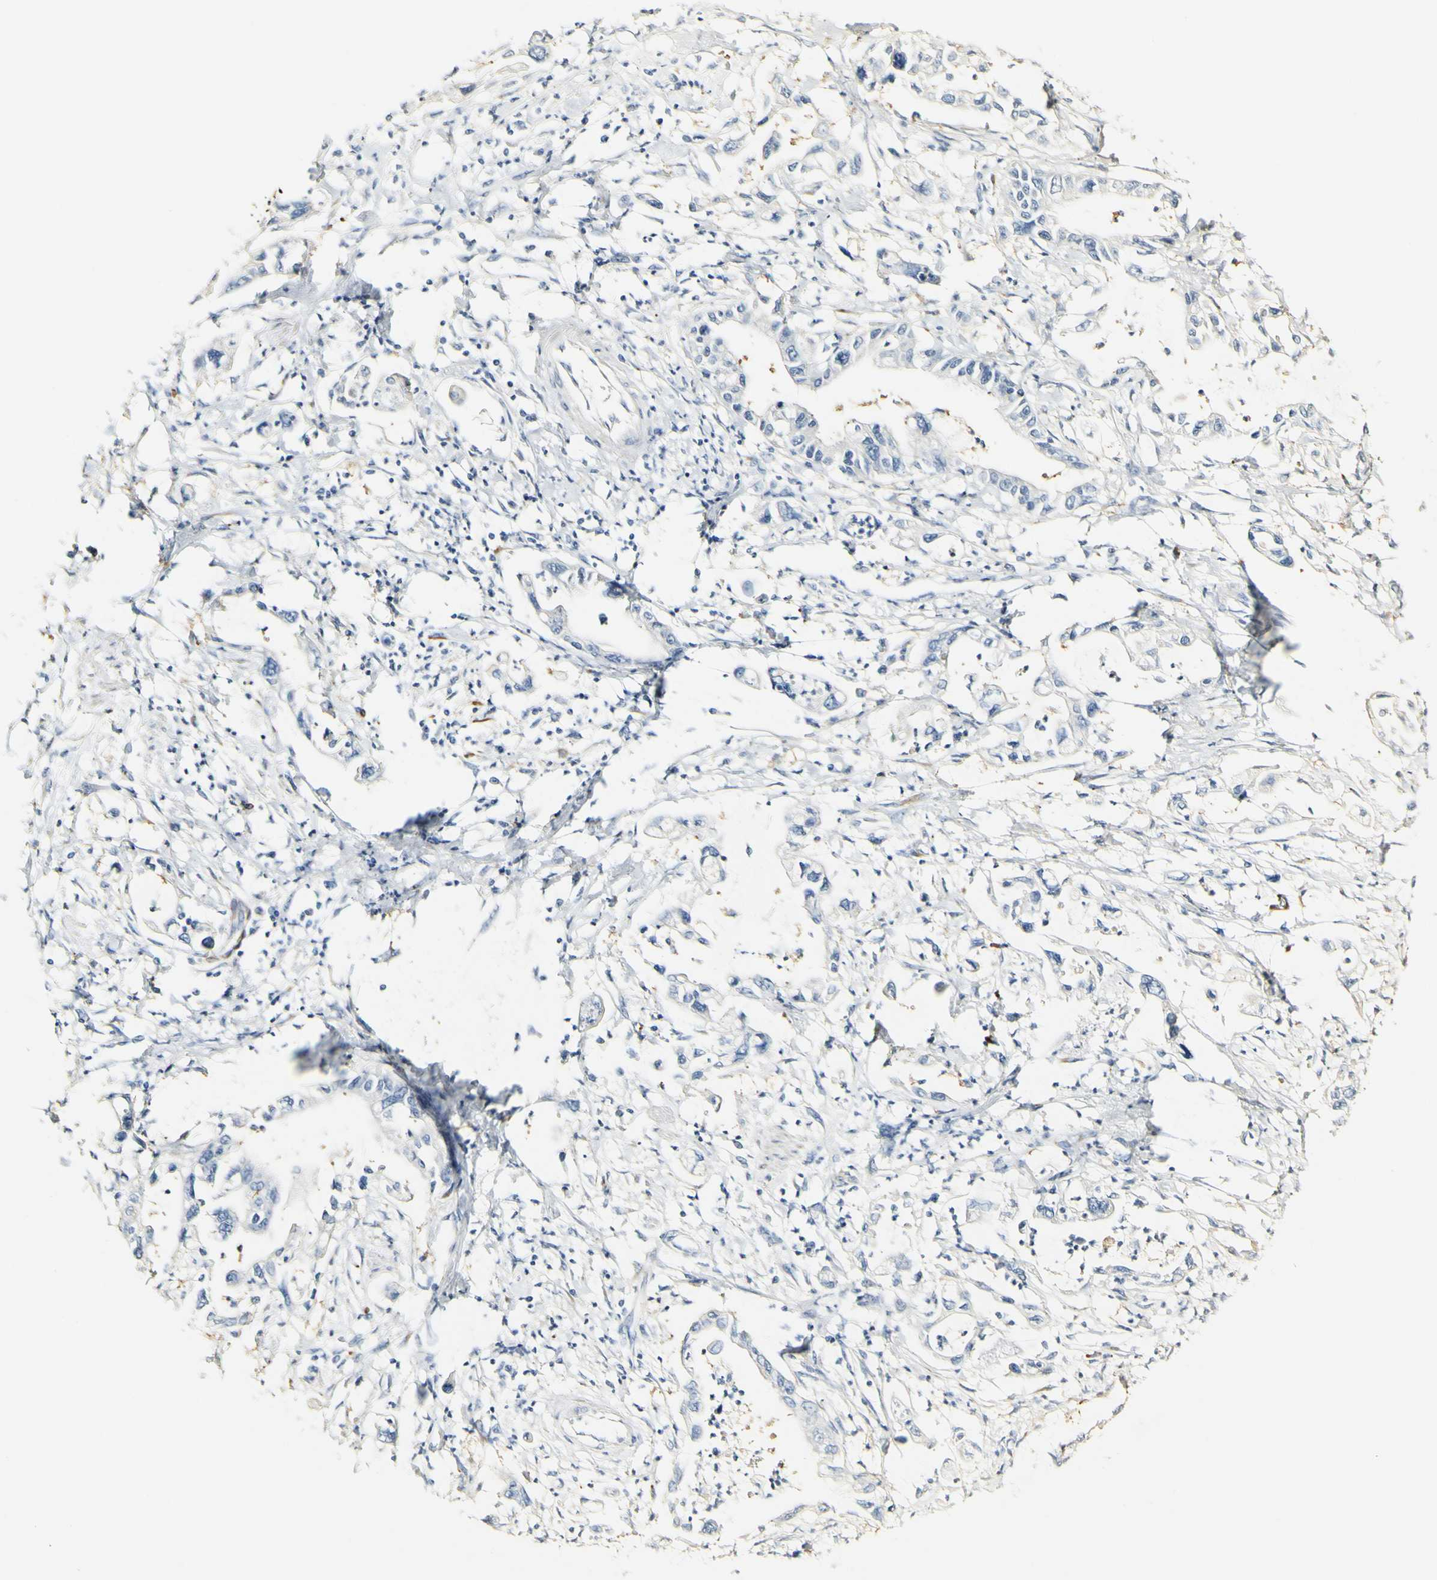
{"staining": {"intensity": "negative", "quantity": "none", "location": "none"}, "tissue": "pancreatic cancer", "cell_type": "Tumor cells", "image_type": "cancer", "snomed": [{"axis": "morphology", "description": "Adenocarcinoma, NOS"}, {"axis": "topography", "description": "Pancreas"}], "caption": "DAB (3,3'-diaminobenzidine) immunohistochemical staining of adenocarcinoma (pancreatic) displays no significant expression in tumor cells.", "gene": "FMO3", "patient": {"sex": "male", "age": 56}}